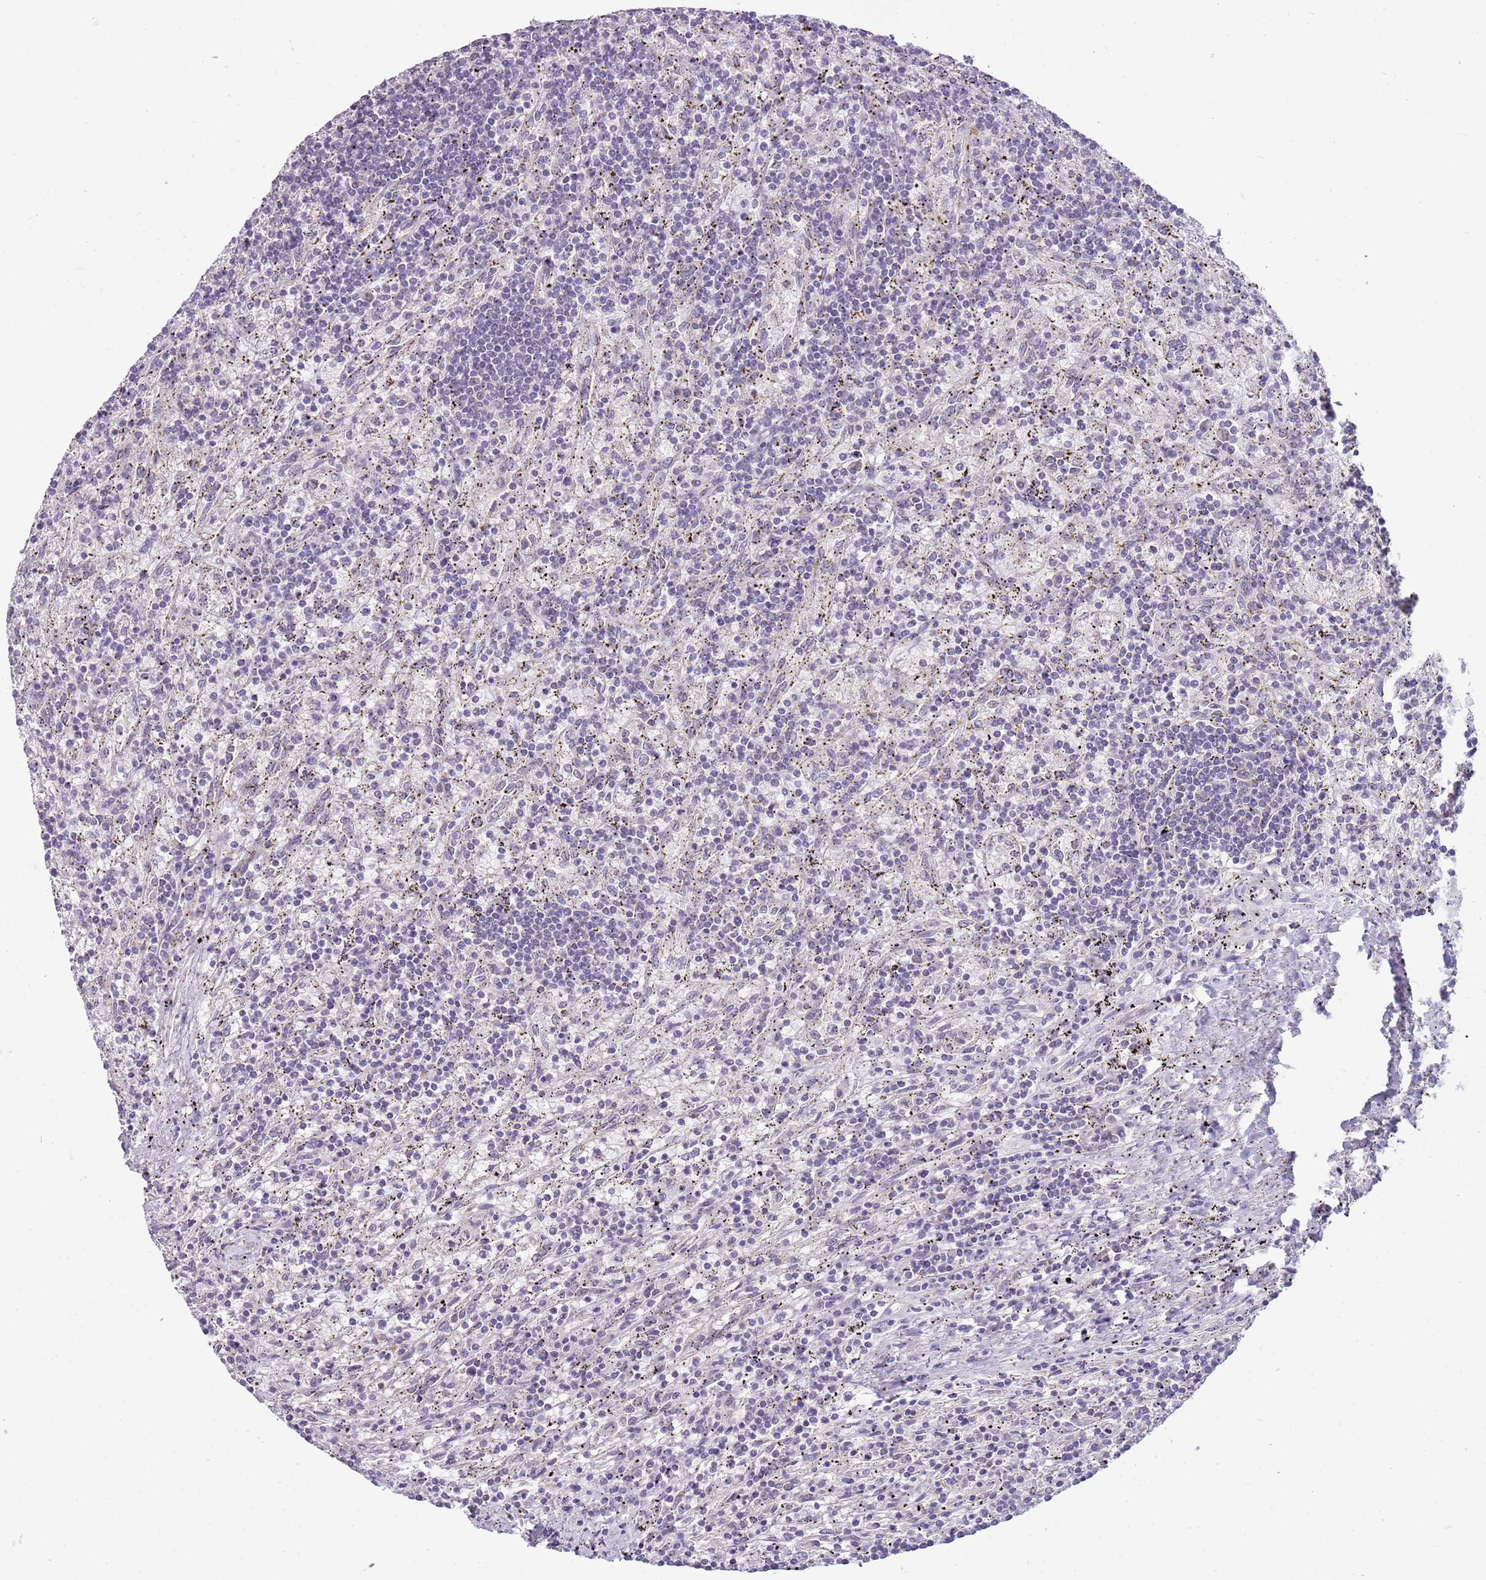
{"staining": {"intensity": "negative", "quantity": "none", "location": "none"}, "tissue": "lymphoma", "cell_type": "Tumor cells", "image_type": "cancer", "snomed": [{"axis": "morphology", "description": "Malignant lymphoma, non-Hodgkin's type, Low grade"}, {"axis": "topography", "description": "Spleen"}], "caption": "There is no significant positivity in tumor cells of malignant lymphoma, non-Hodgkin's type (low-grade).", "gene": "FAM120C", "patient": {"sex": "male", "age": 76}}